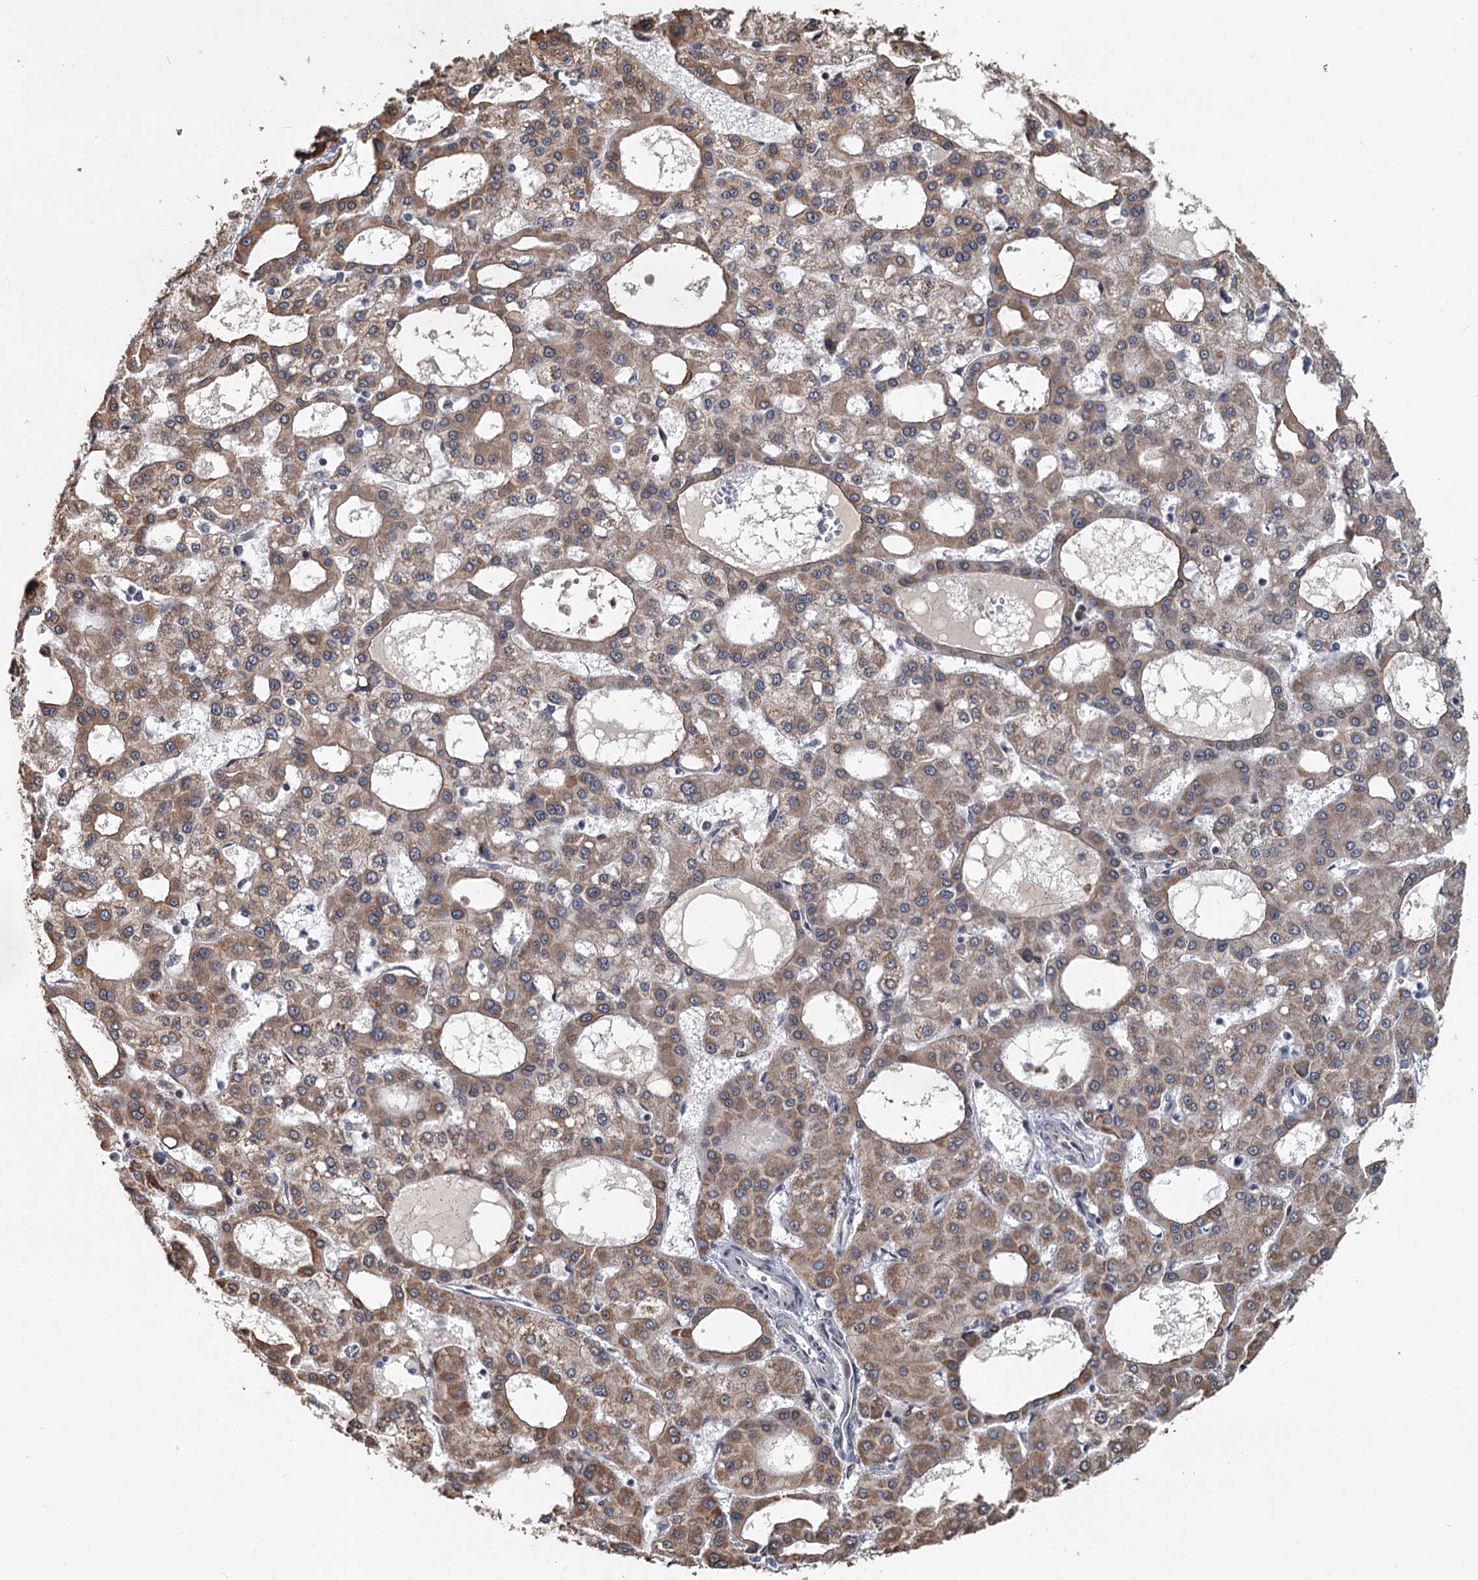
{"staining": {"intensity": "moderate", "quantity": ">75%", "location": "cytoplasmic/membranous"}, "tissue": "liver cancer", "cell_type": "Tumor cells", "image_type": "cancer", "snomed": [{"axis": "morphology", "description": "Carcinoma, Hepatocellular, NOS"}, {"axis": "topography", "description": "Liver"}], "caption": "A brown stain labels moderate cytoplasmic/membranous staining of a protein in liver cancer tumor cells.", "gene": "RITA1", "patient": {"sex": "male", "age": 47}}